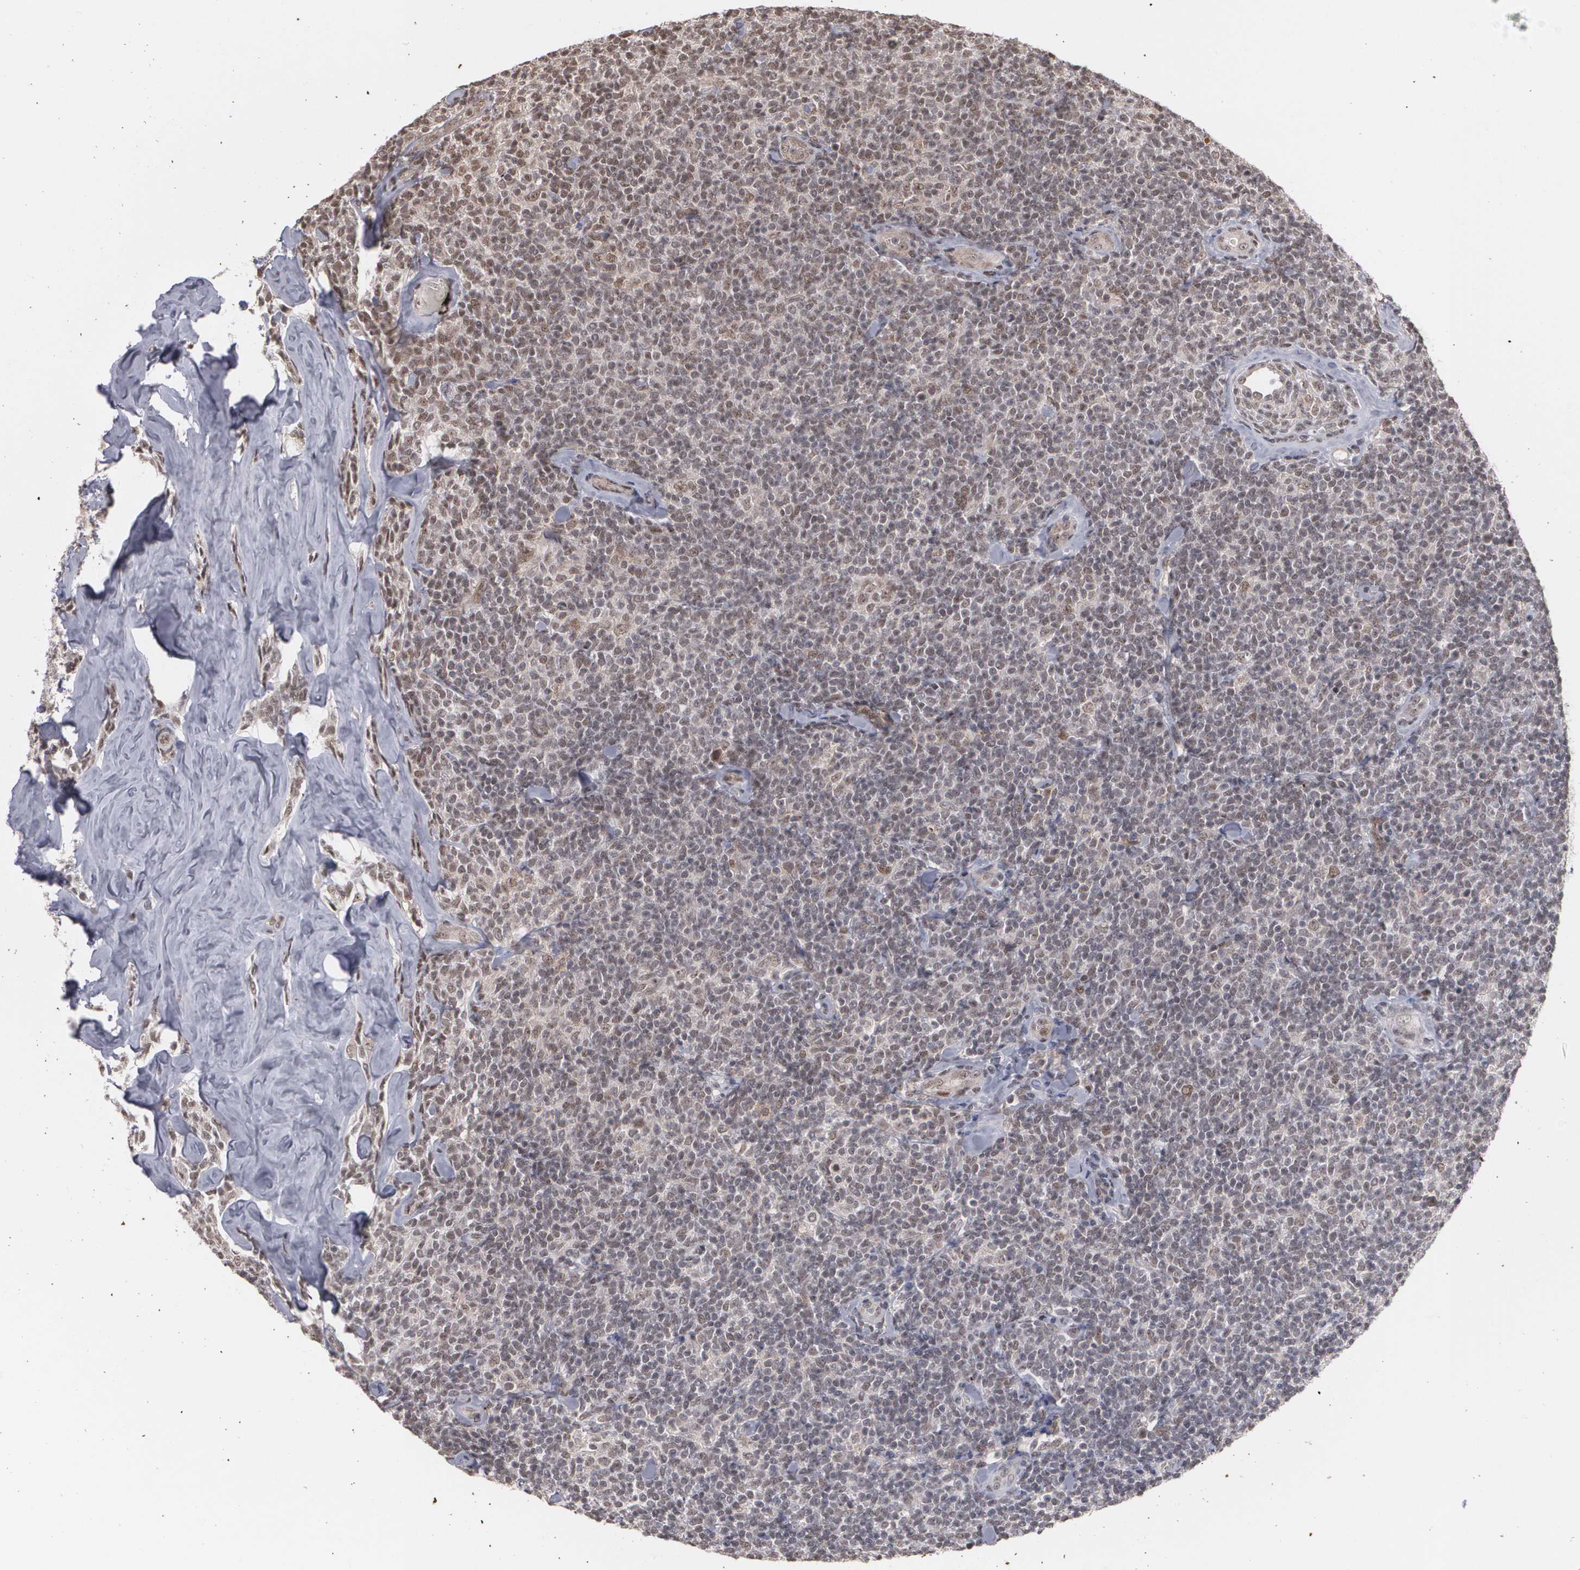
{"staining": {"intensity": "weak", "quantity": ">75%", "location": "nuclear"}, "tissue": "lymphoma", "cell_type": "Tumor cells", "image_type": "cancer", "snomed": [{"axis": "morphology", "description": "Malignant lymphoma, non-Hodgkin's type, Low grade"}, {"axis": "topography", "description": "Lymph node"}], "caption": "Immunohistochemical staining of human lymphoma displays low levels of weak nuclear protein expression in about >75% of tumor cells.", "gene": "ZNF75A", "patient": {"sex": "female", "age": 56}}